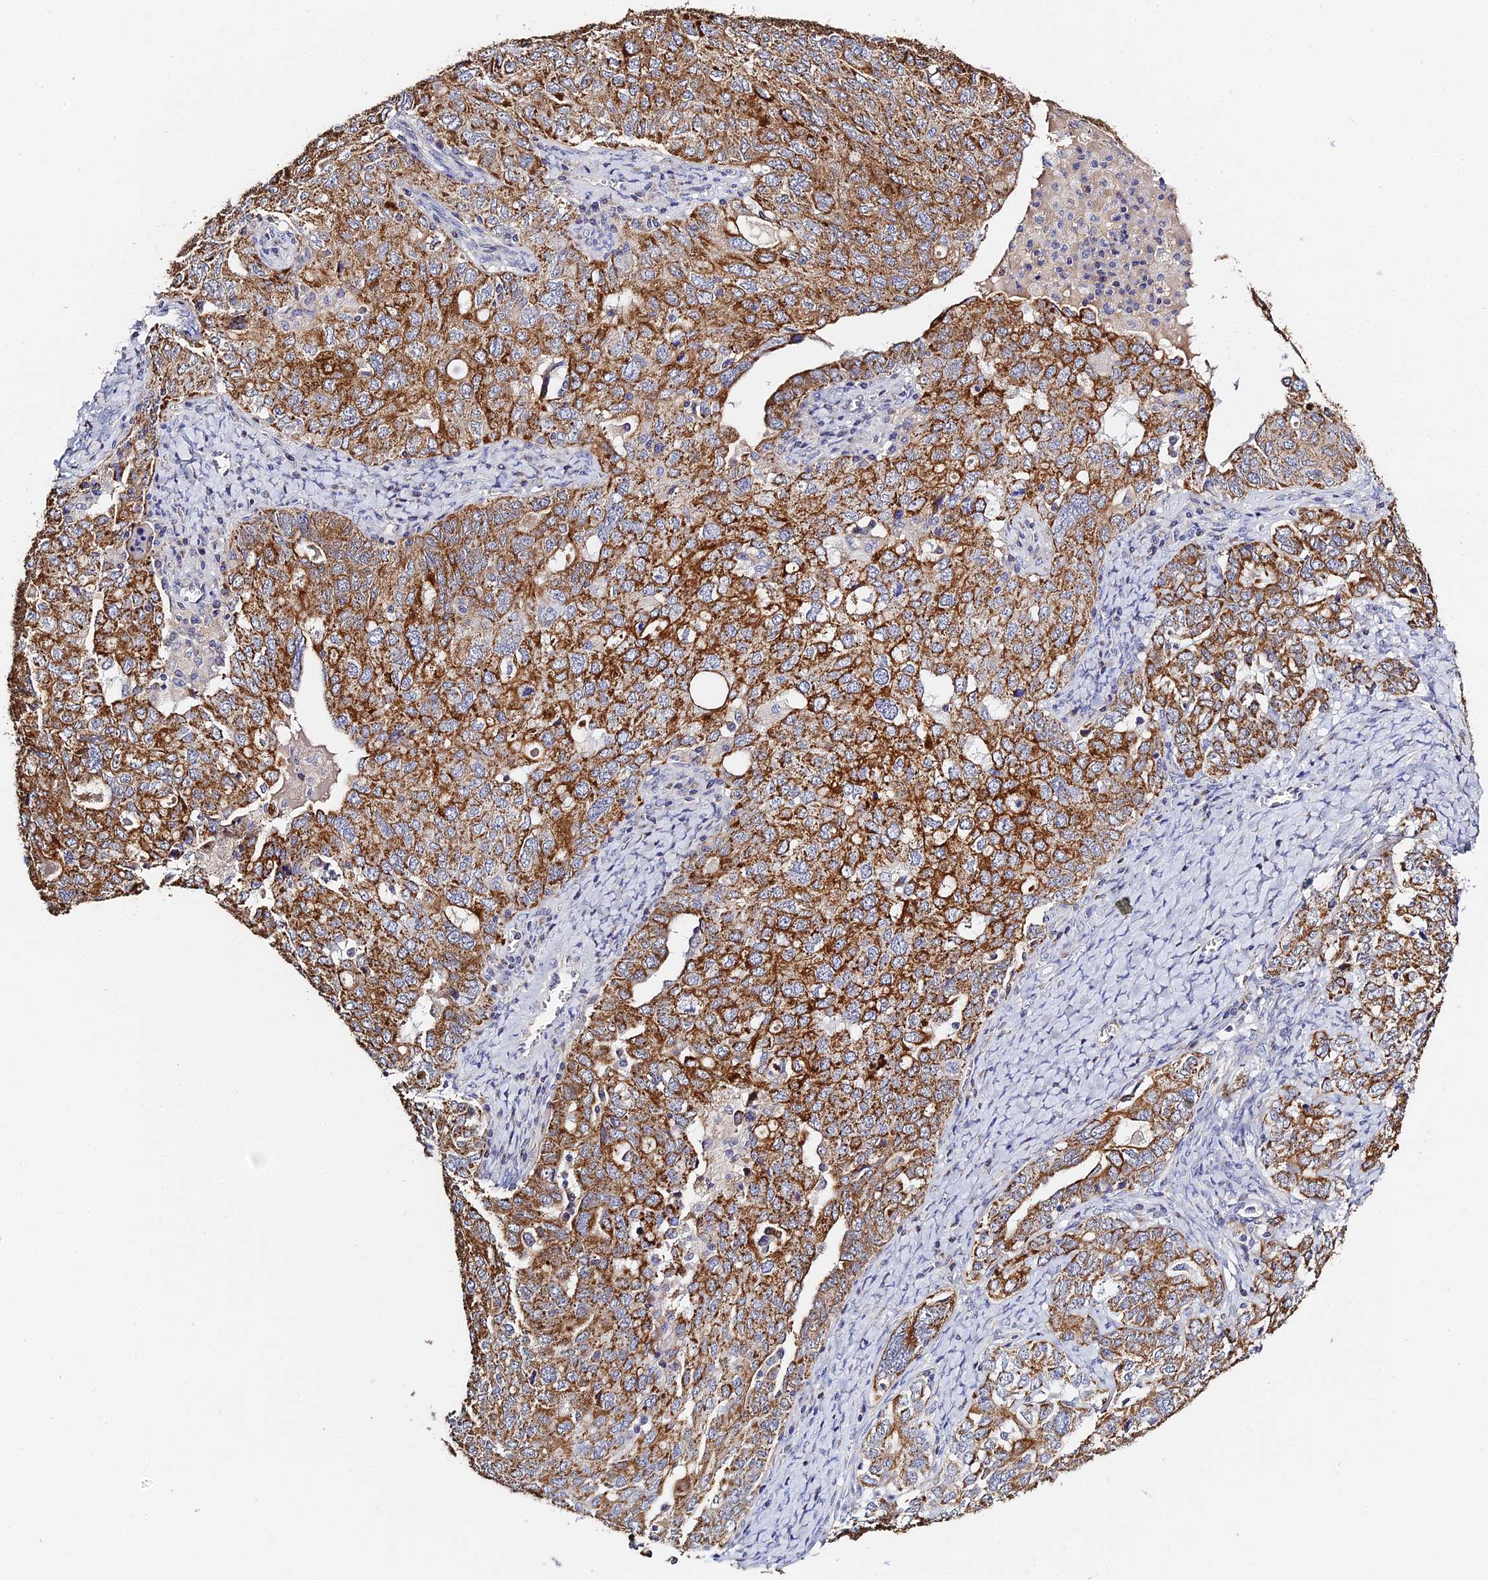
{"staining": {"intensity": "strong", "quantity": ">75%", "location": "cytoplasmic/membranous"}, "tissue": "ovarian cancer", "cell_type": "Tumor cells", "image_type": "cancer", "snomed": [{"axis": "morphology", "description": "Carcinoma, endometroid"}, {"axis": "topography", "description": "Ovary"}], "caption": "There is high levels of strong cytoplasmic/membranous positivity in tumor cells of ovarian cancer (endometroid carcinoma), as demonstrated by immunohistochemical staining (brown color).", "gene": "ZXDA", "patient": {"sex": "female", "age": 62}}